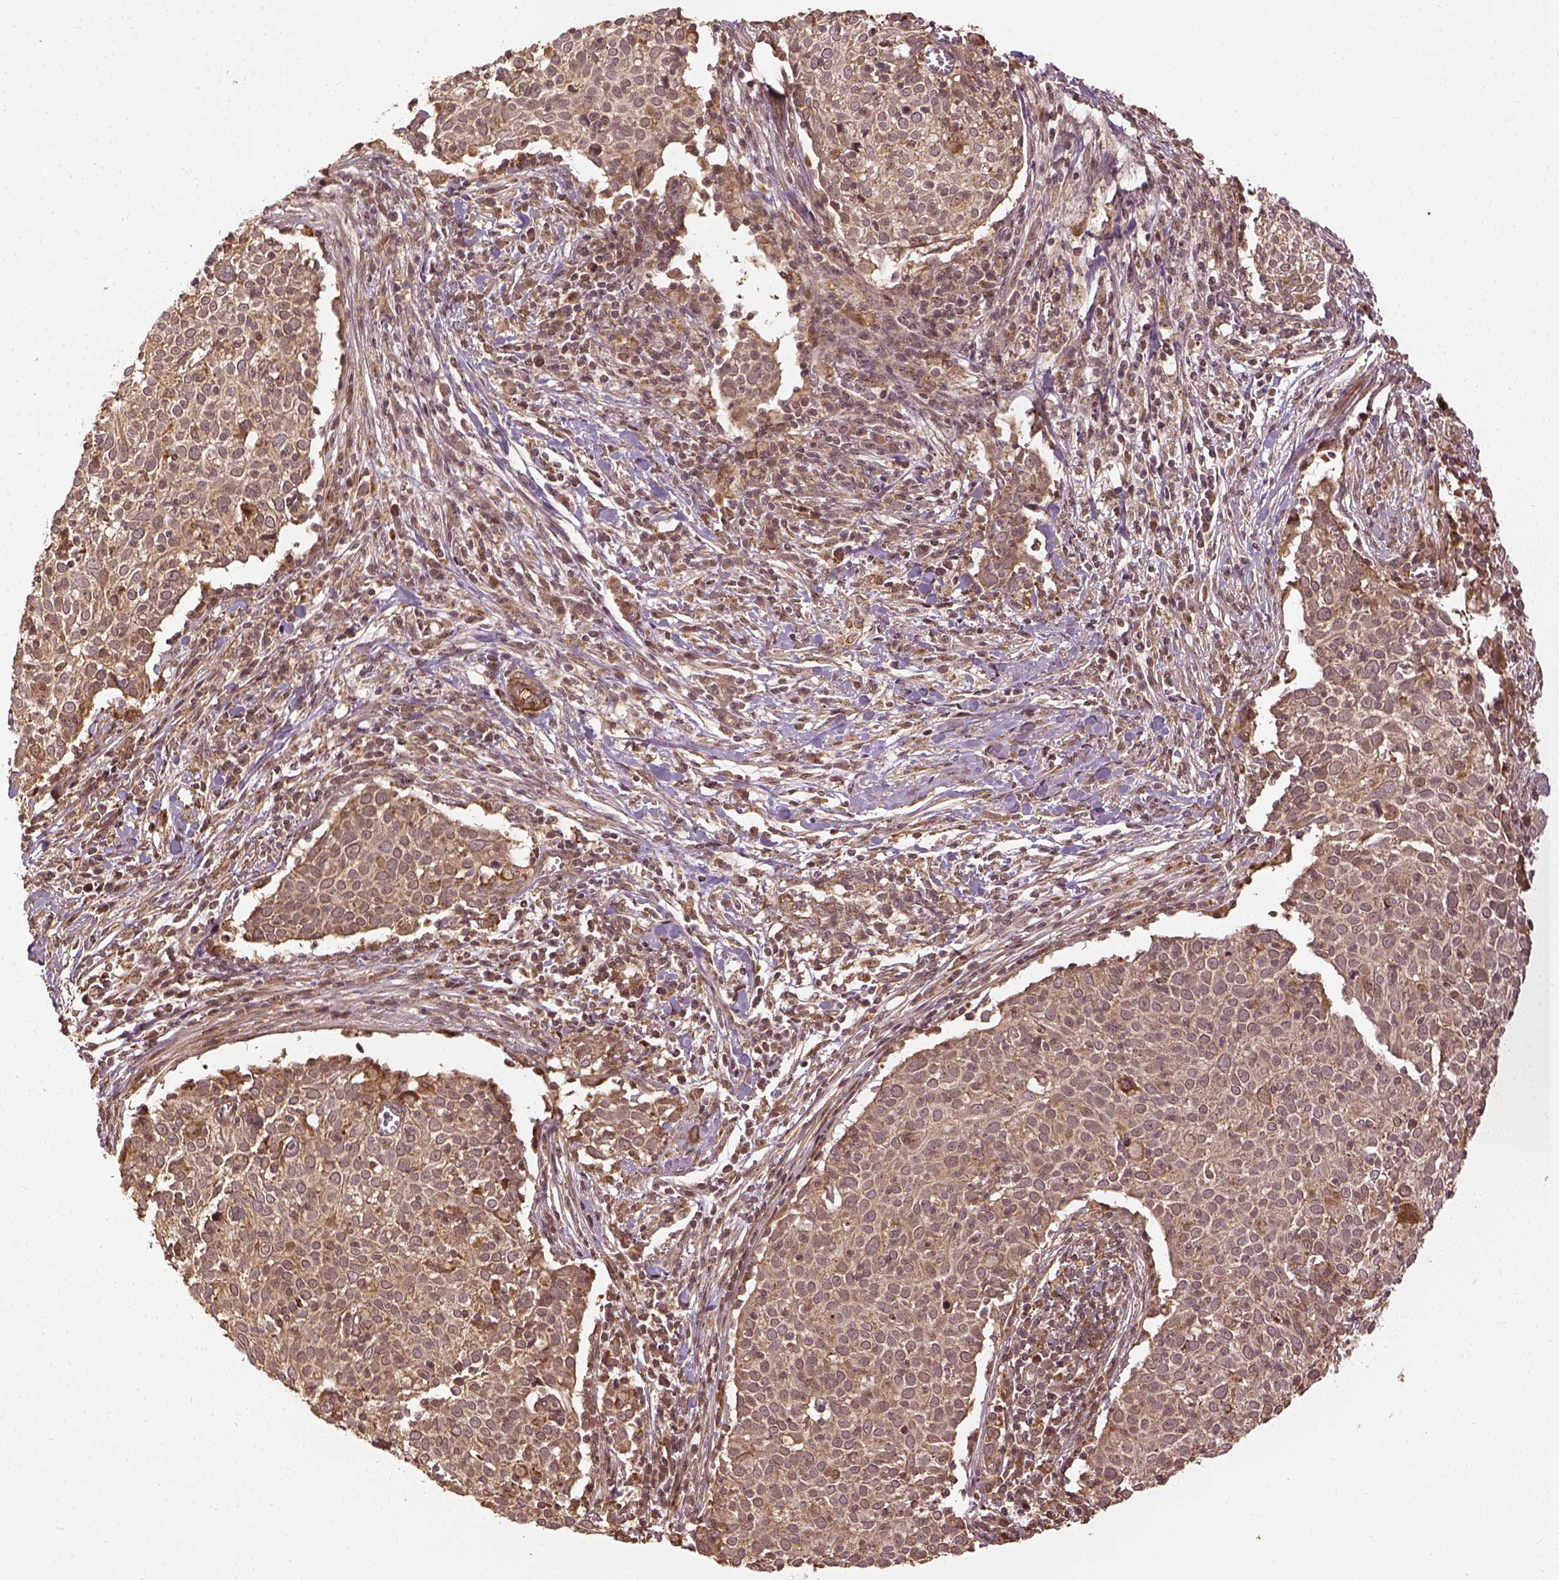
{"staining": {"intensity": "strong", "quantity": ">75%", "location": "cytoplasmic/membranous,nuclear"}, "tissue": "cervical cancer", "cell_type": "Tumor cells", "image_type": "cancer", "snomed": [{"axis": "morphology", "description": "Squamous cell carcinoma, NOS"}, {"axis": "topography", "description": "Cervix"}], "caption": "Protein staining shows strong cytoplasmic/membranous and nuclear positivity in approximately >75% of tumor cells in cervical cancer (squamous cell carcinoma).", "gene": "VEGFA", "patient": {"sex": "female", "age": 39}}